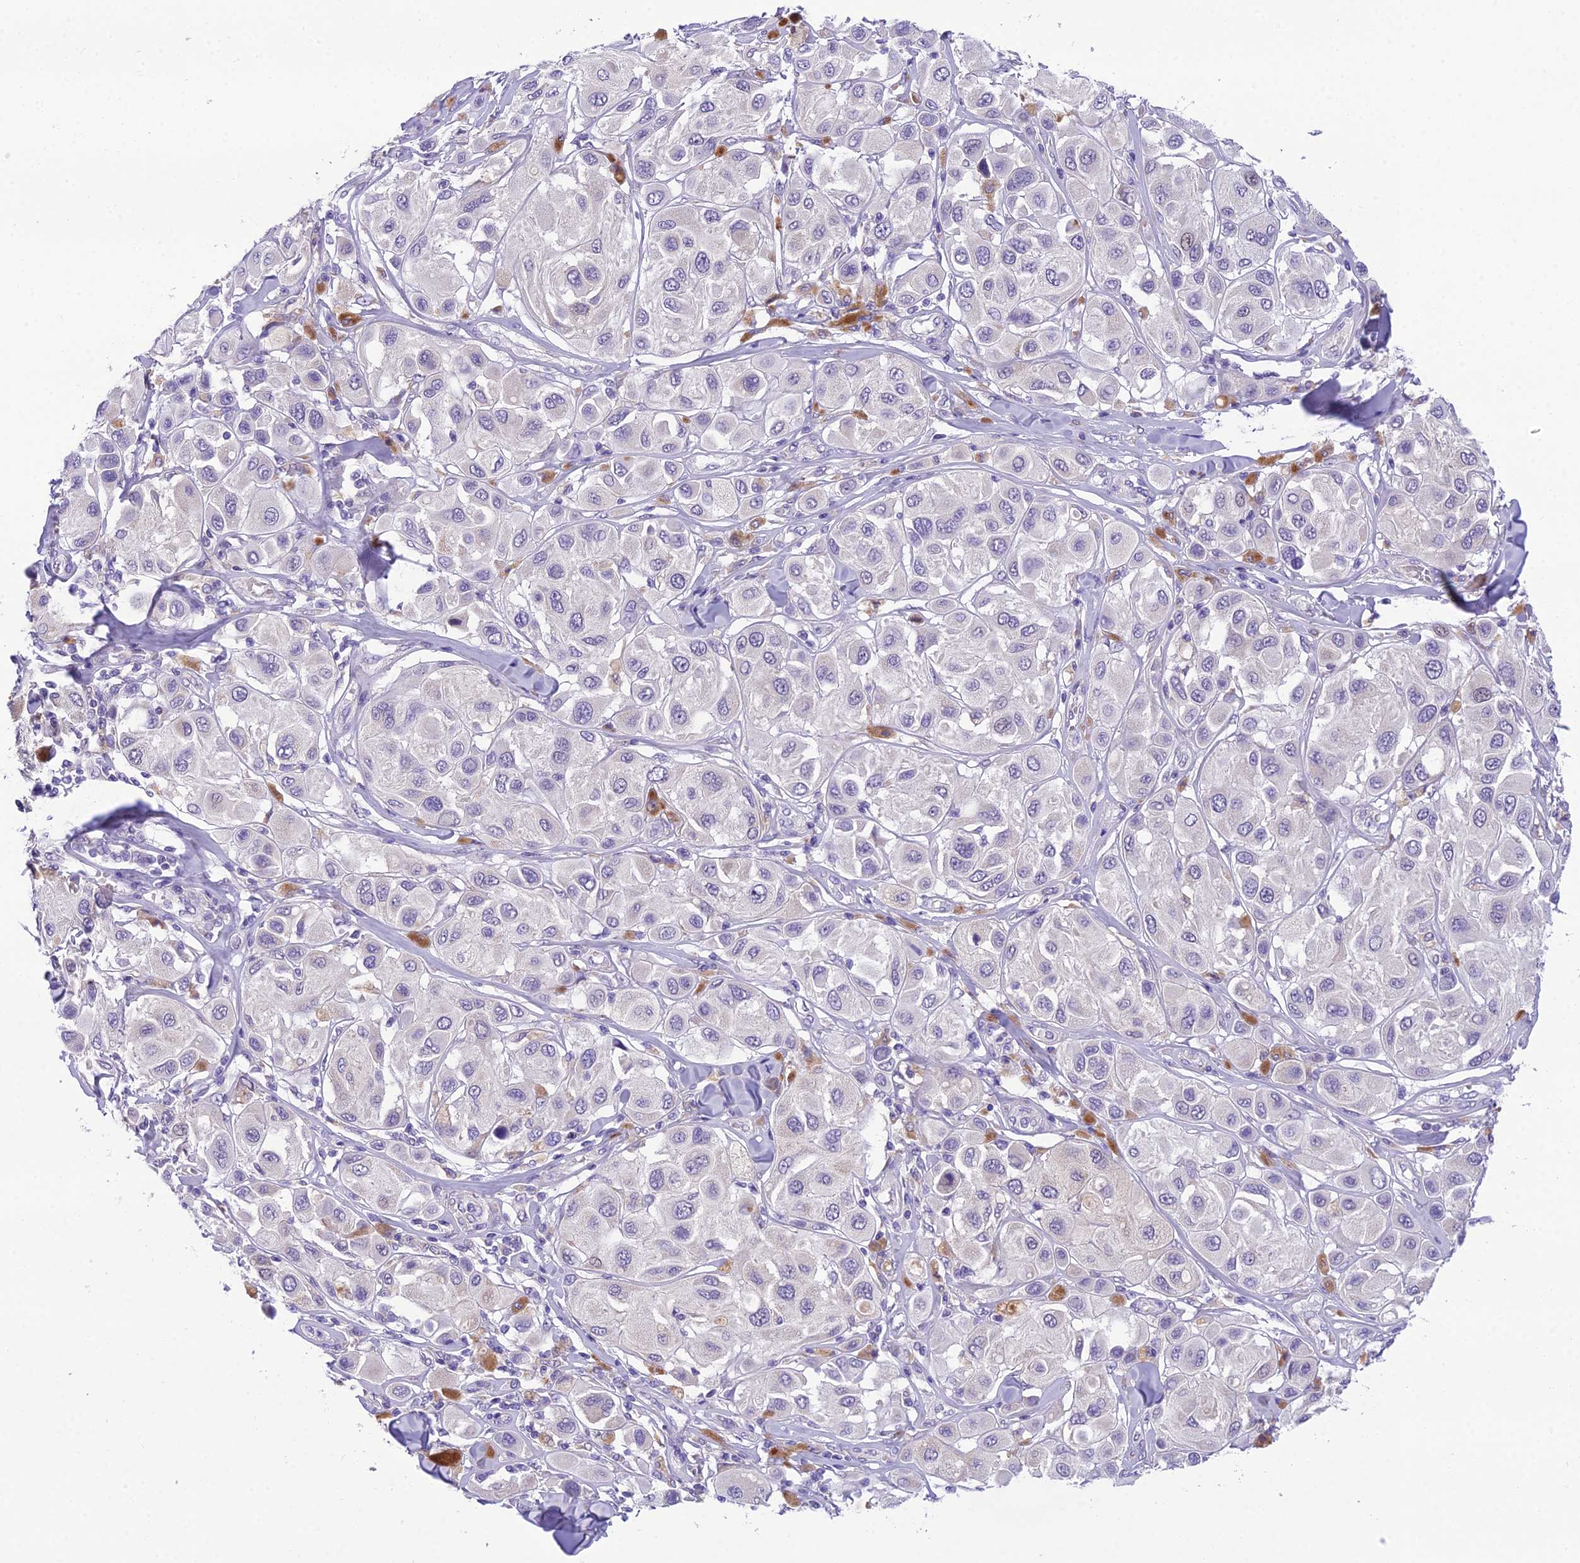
{"staining": {"intensity": "weak", "quantity": "<25%", "location": "cytoplasmic/membranous"}, "tissue": "melanoma", "cell_type": "Tumor cells", "image_type": "cancer", "snomed": [{"axis": "morphology", "description": "Malignant melanoma, Metastatic site"}, {"axis": "topography", "description": "Skin"}], "caption": "Tumor cells are negative for brown protein staining in melanoma.", "gene": "MIIP", "patient": {"sex": "male", "age": 41}}